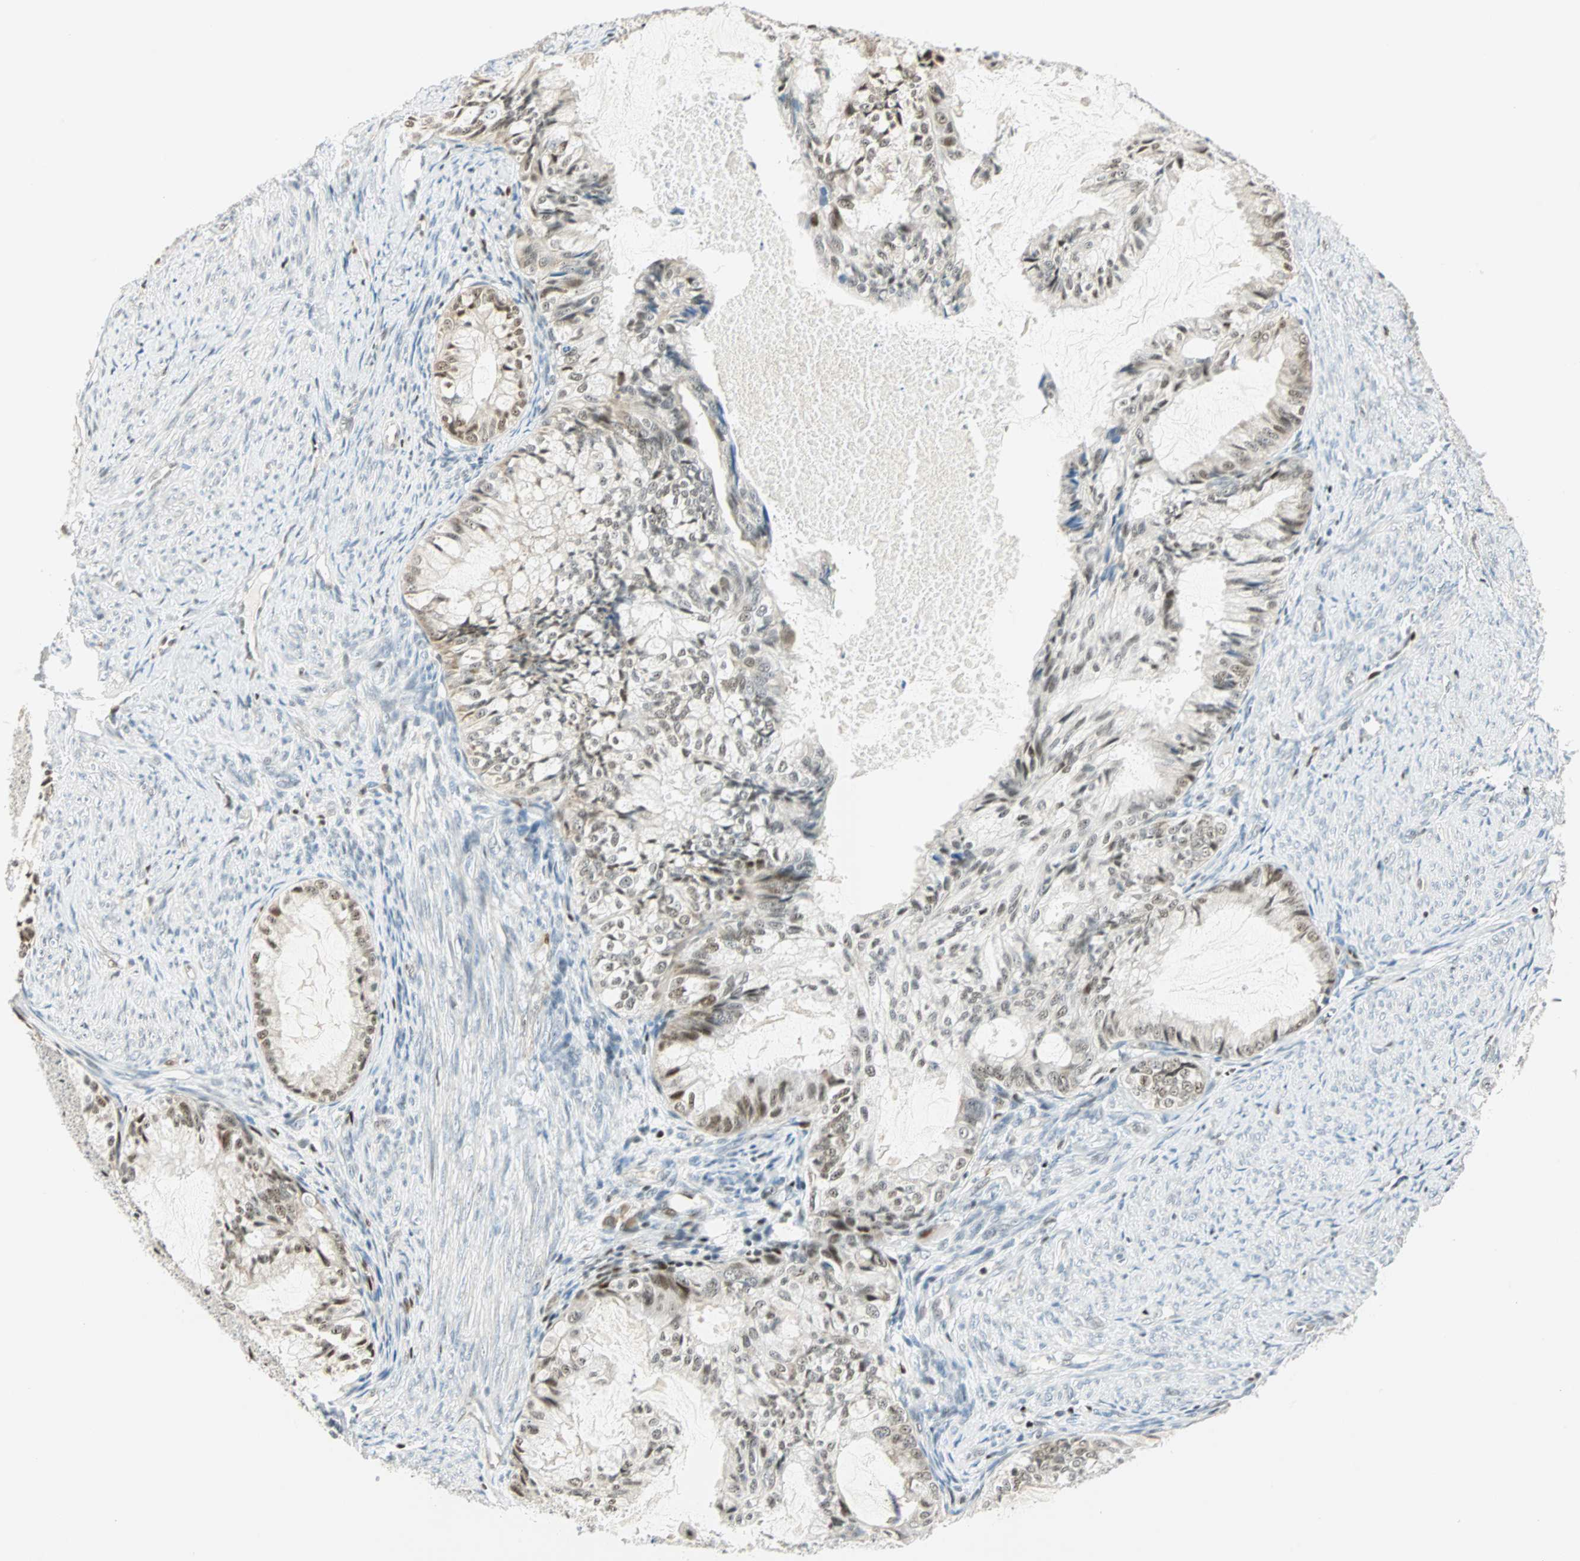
{"staining": {"intensity": "moderate", "quantity": "25%-75%", "location": "nuclear"}, "tissue": "cervical cancer", "cell_type": "Tumor cells", "image_type": "cancer", "snomed": [{"axis": "morphology", "description": "Normal tissue, NOS"}, {"axis": "morphology", "description": "Adenocarcinoma, NOS"}, {"axis": "topography", "description": "Cervix"}, {"axis": "topography", "description": "Endometrium"}], "caption": "This image demonstrates adenocarcinoma (cervical) stained with immunohistochemistry (IHC) to label a protein in brown. The nuclear of tumor cells show moderate positivity for the protein. Nuclei are counter-stained blue.", "gene": "MSX2", "patient": {"sex": "female", "age": 86}}